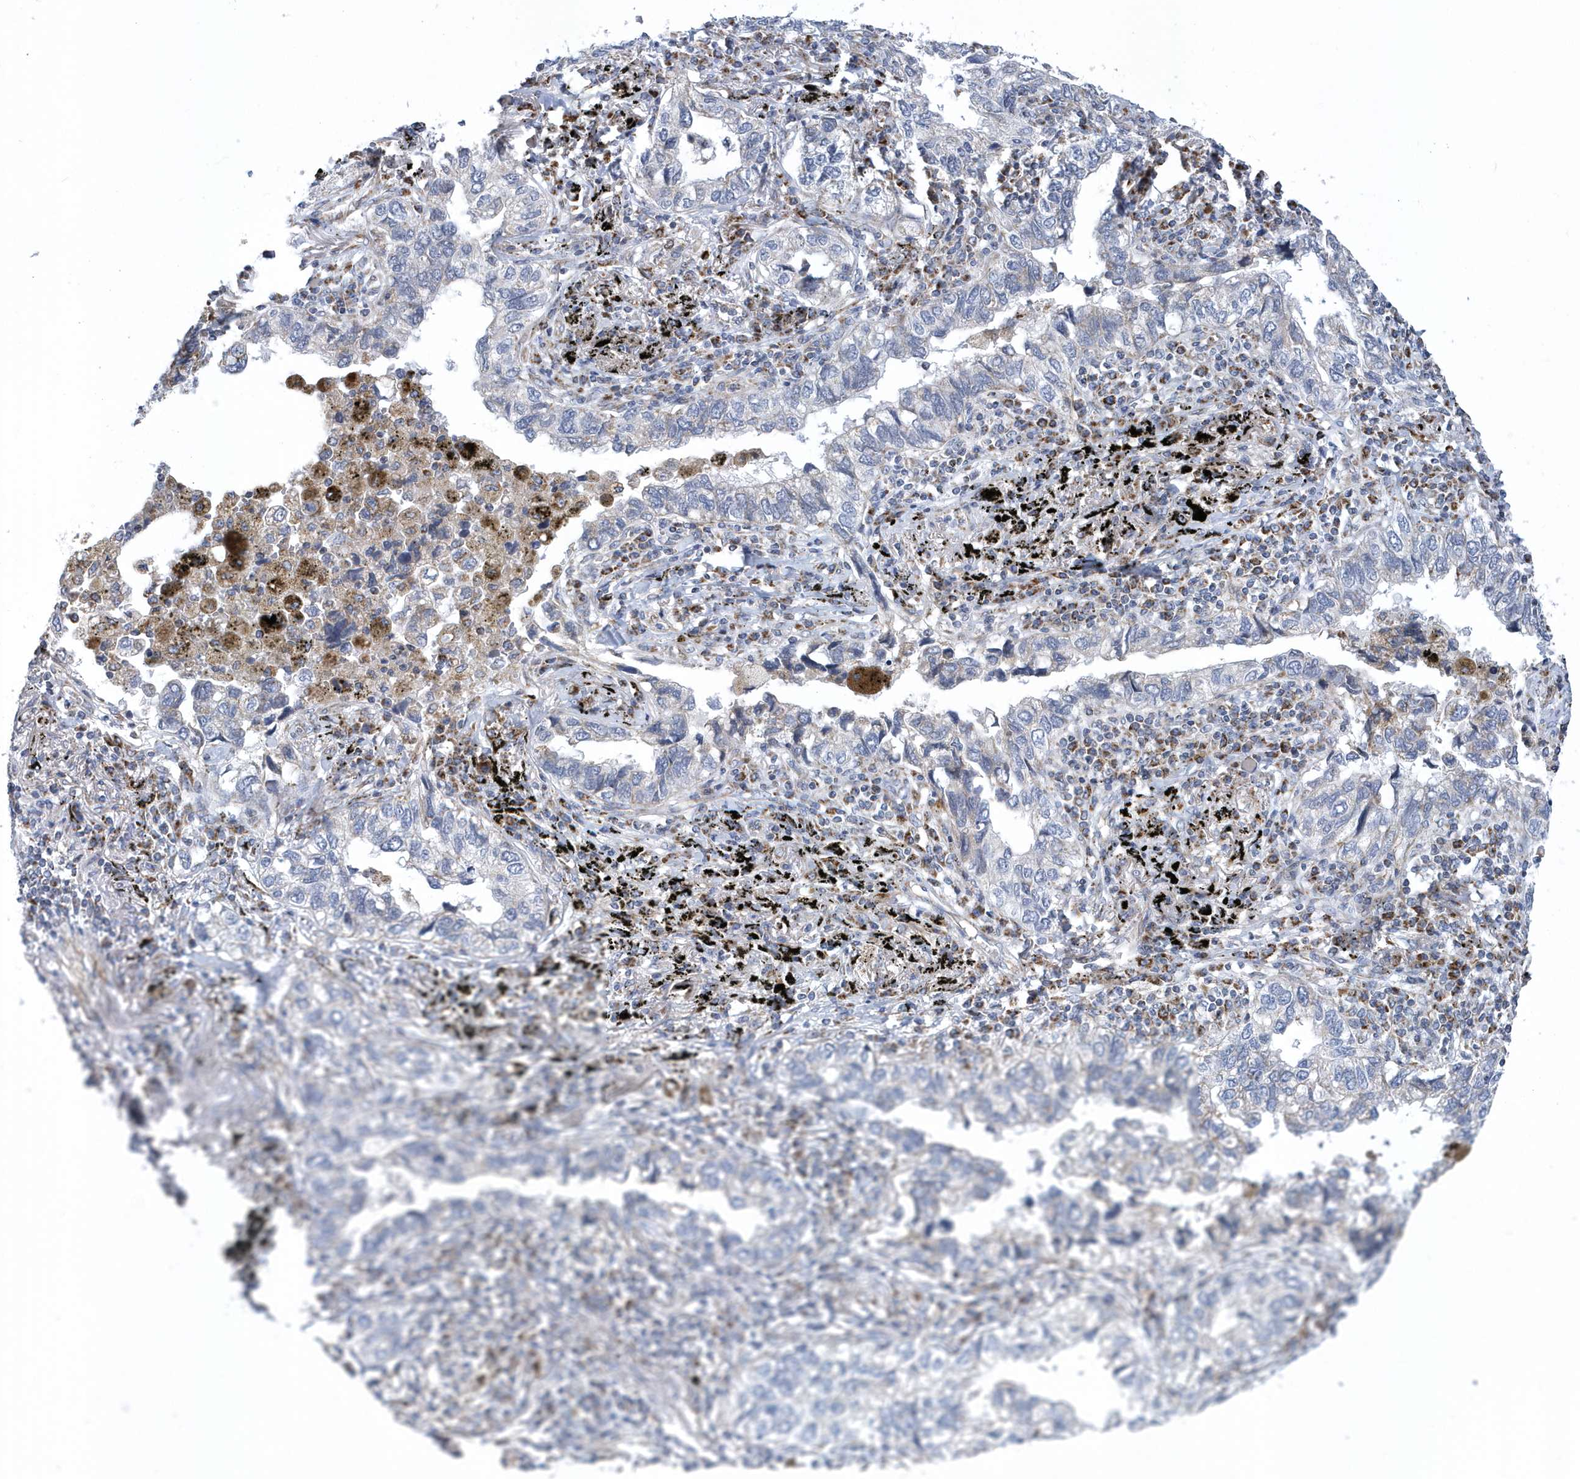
{"staining": {"intensity": "moderate", "quantity": "25%-75%", "location": "cytoplasmic/membranous"}, "tissue": "lung cancer", "cell_type": "Tumor cells", "image_type": "cancer", "snomed": [{"axis": "morphology", "description": "Adenocarcinoma, NOS"}, {"axis": "topography", "description": "Lung"}], "caption": "Protein analysis of lung adenocarcinoma tissue displays moderate cytoplasmic/membranous positivity in approximately 25%-75% of tumor cells. (IHC, brightfield microscopy, high magnification).", "gene": "VWA5B2", "patient": {"sex": "male", "age": 65}}